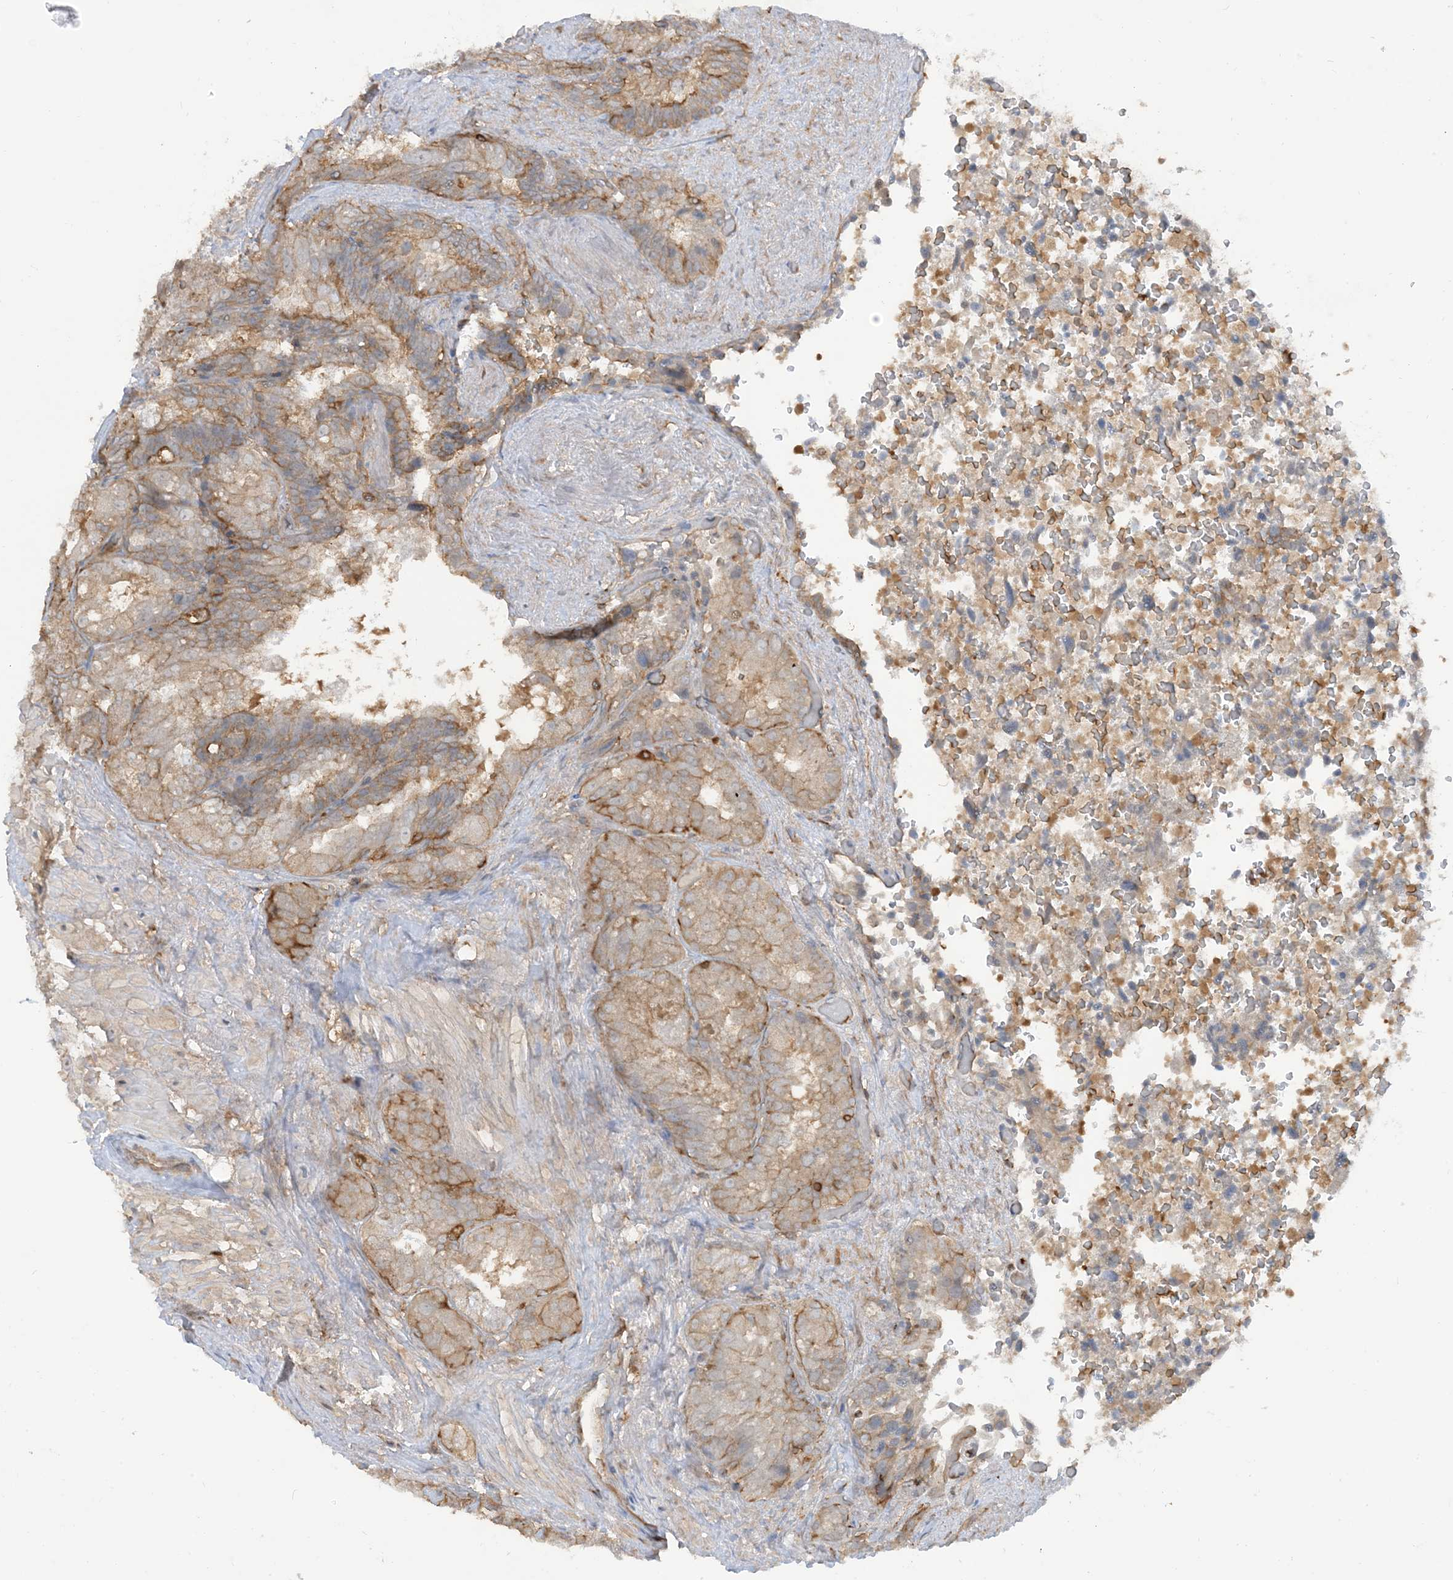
{"staining": {"intensity": "moderate", "quantity": ">75%", "location": "cytoplasmic/membranous"}, "tissue": "seminal vesicle", "cell_type": "Glandular cells", "image_type": "normal", "snomed": [{"axis": "morphology", "description": "Normal tissue, NOS"}, {"axis": "topography", "description": "Seminal veicle"}, {"axis": "topography", "description": "Peripheral nerve tissue"}], "caption": "Human seminal vesicle stained with a brown dye displays moderate cytoplasmic/membranous positive expression in about >75% of glandular cells.", "gene": "CAPZB", "patient": {"sex": "male", "age": 63}}